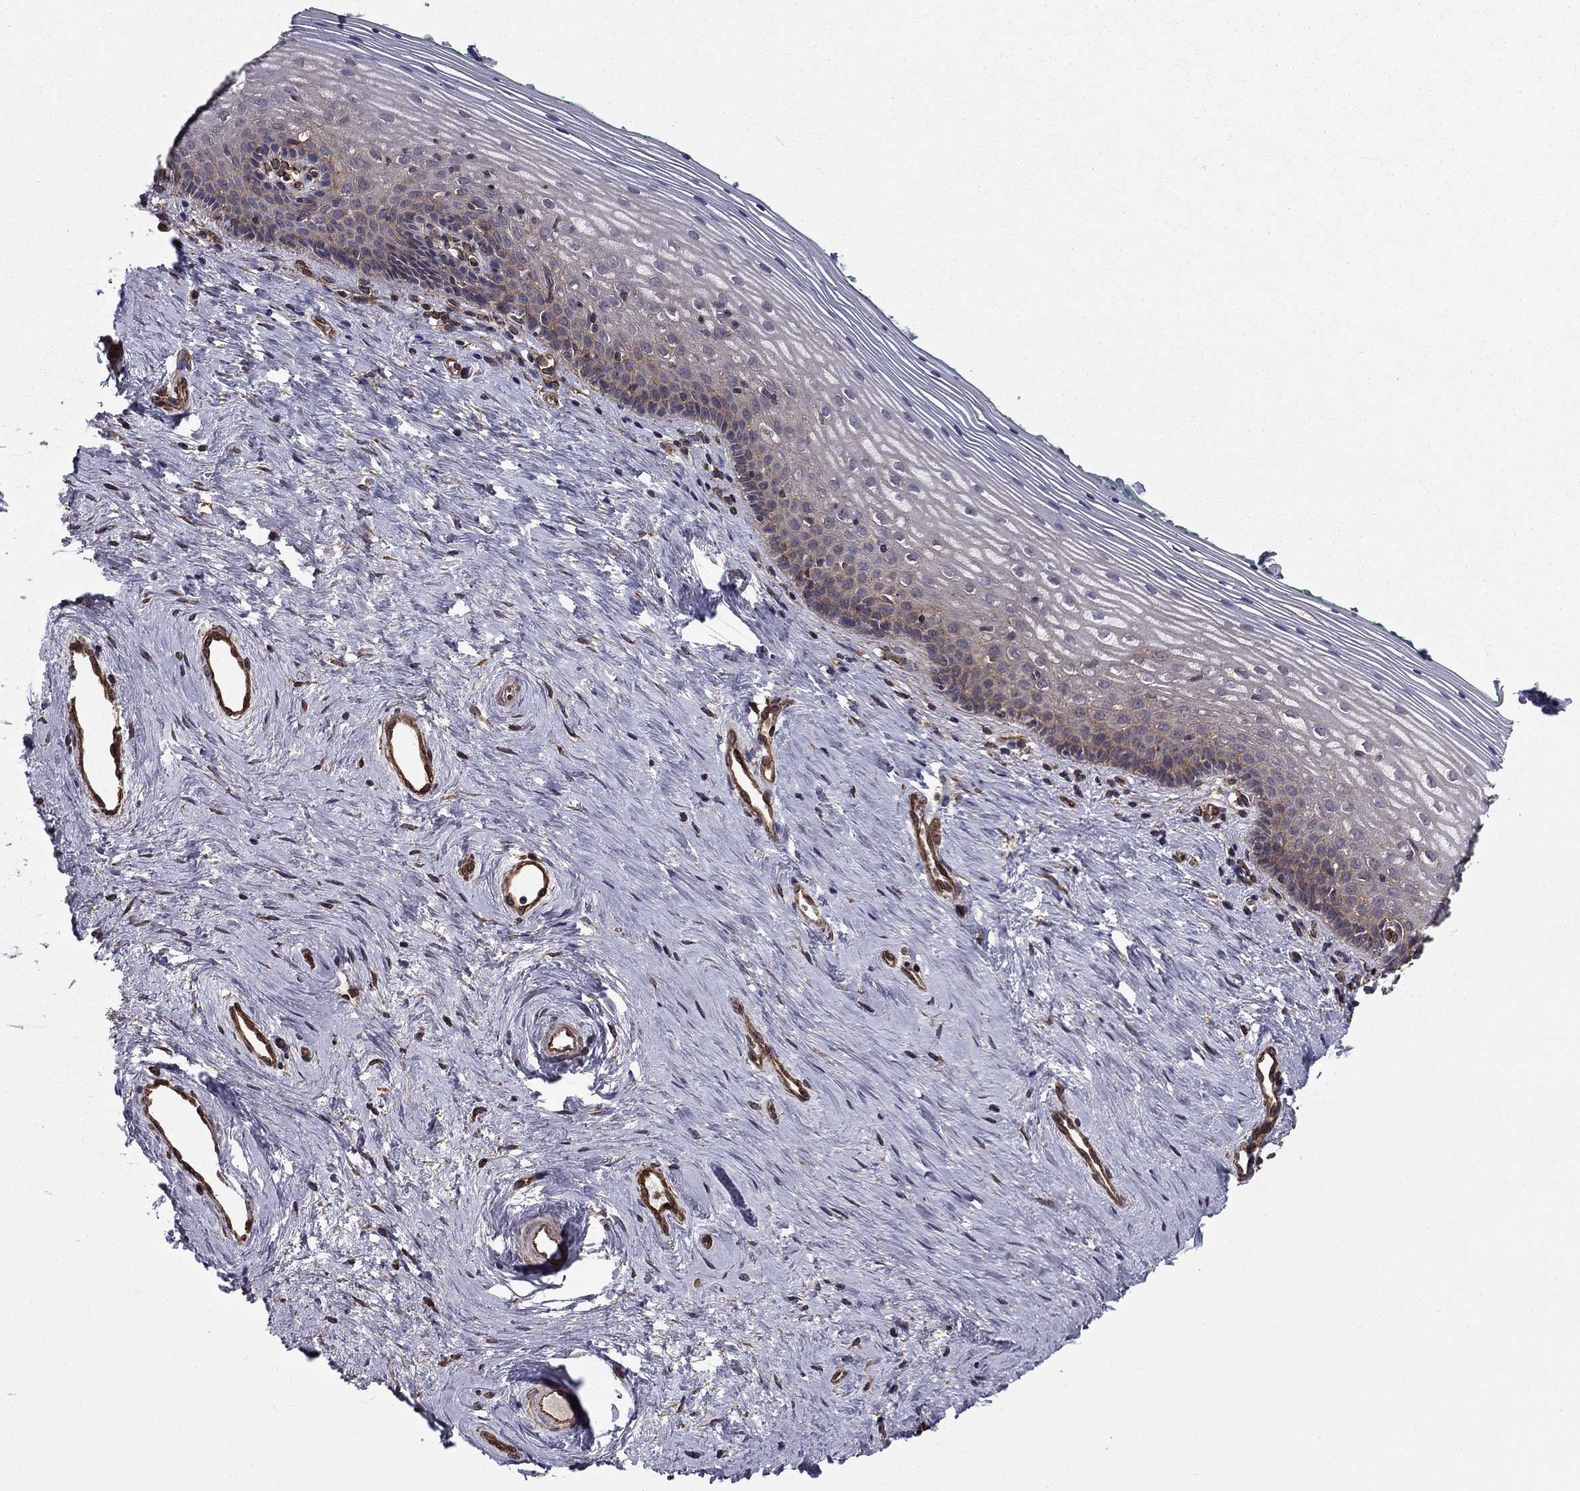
{"staining": {"intensity": "moderate", "quantity": "<25%", "location": "cytoplasmic/membranous"}, "tissue": "vagina", "cell_type": "Squamous epithelial cells", "image_type": "normal", "snomed": [{"axis": "morphology", "description": "Normal tissue, NOS"}, {"axis": "topography", "description": "Vagina"}], "caption": "Human vagina stained for a protein (brown) displays moderate cytoplasmic/membranous positive staining in approximately <25% of squamous epithelial cells.", "gene": "SHMT1", "patient": {"sex": "female", "age": 45}}